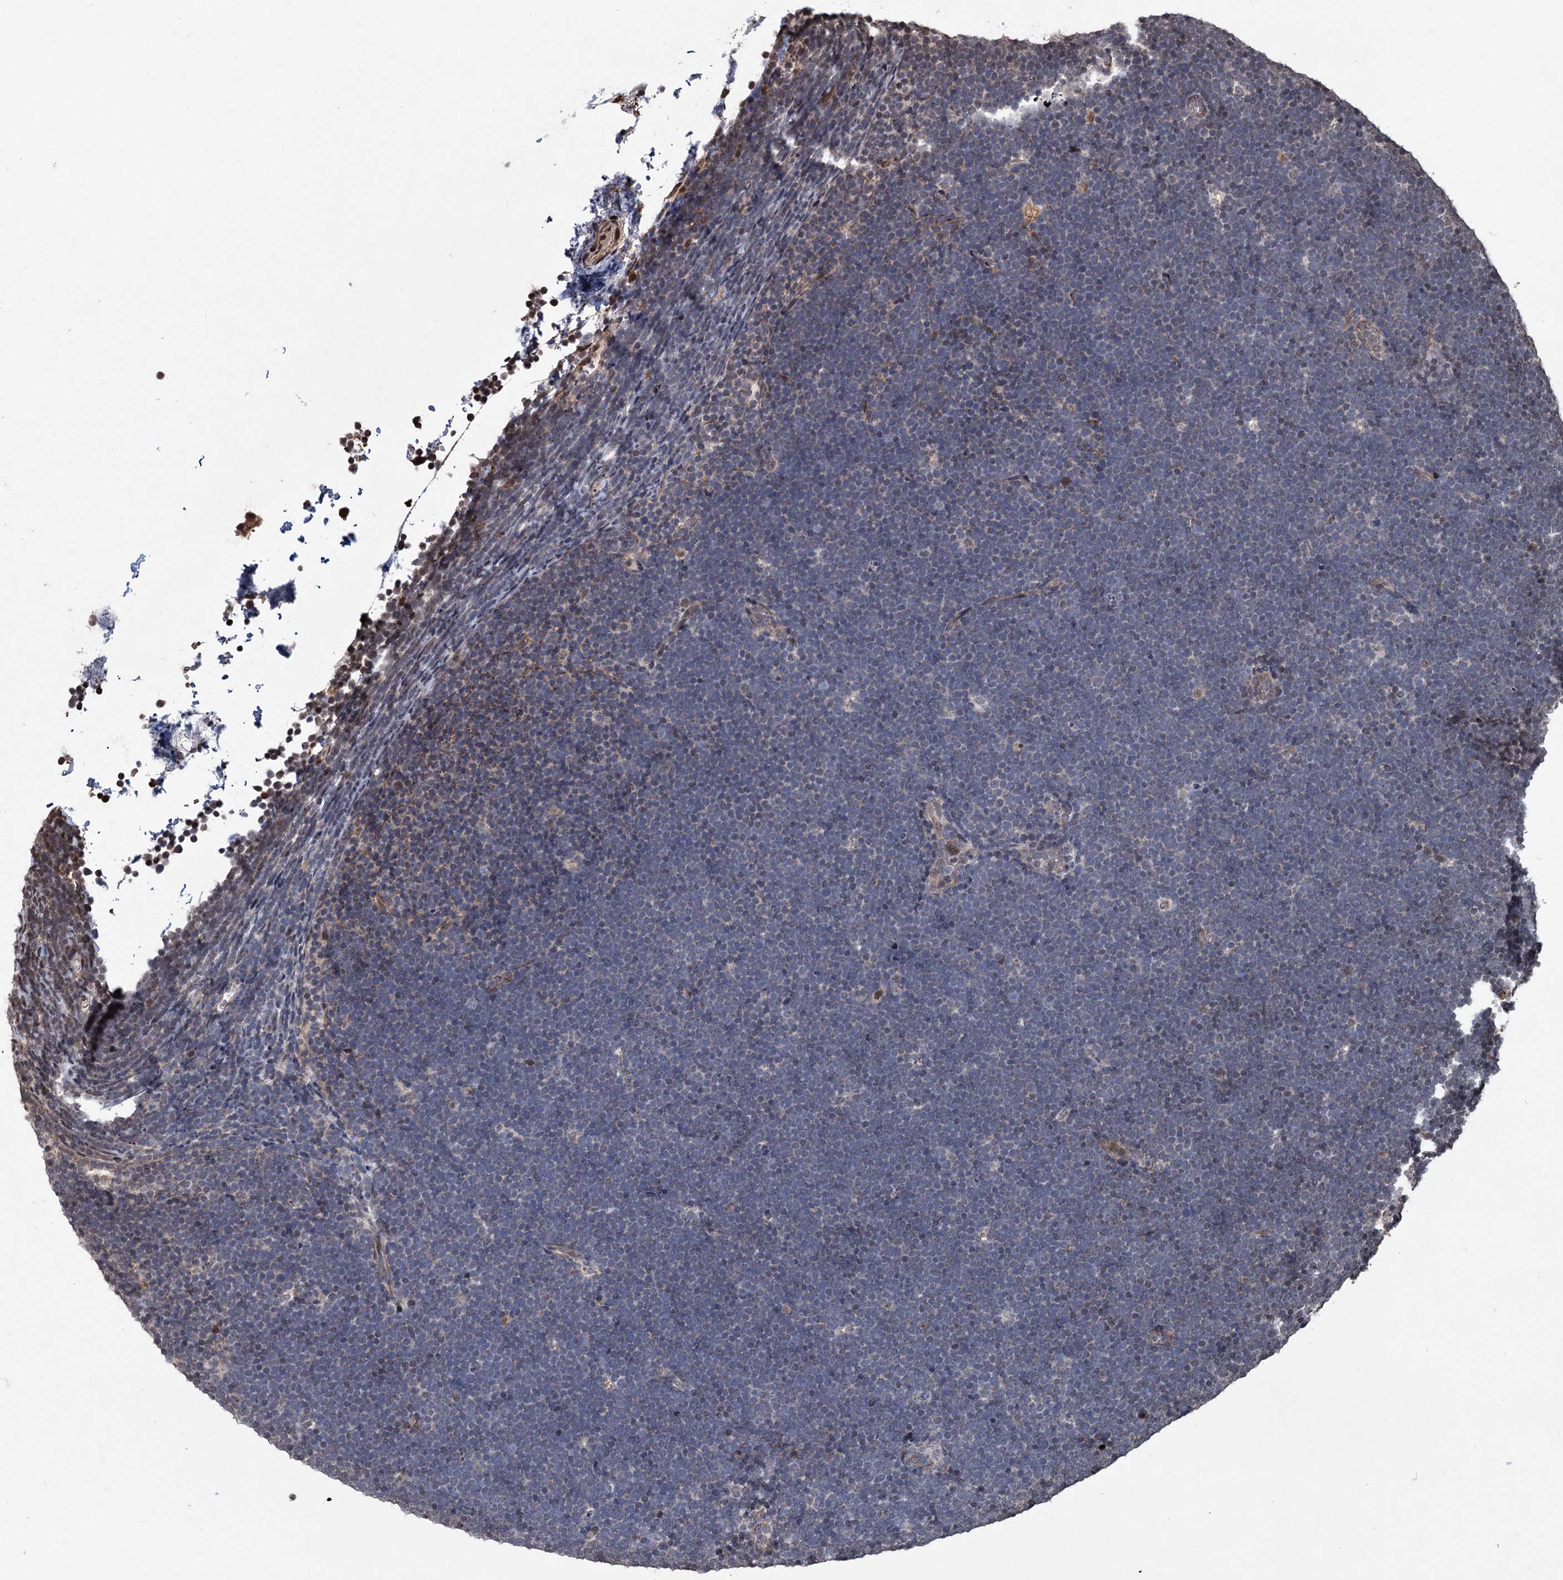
{"staining": {"intensity": "negative", "quantity": "none", "location": "none"}, "tissue": "lymphoma", "cell_type": "Tumor cells", "image_type": "cancer", "snomed": [{"axis": "morphology", "description": "Malignant lymphoma, non-Hodgkin's type, High grade"}, {"axis": "topography", "description": "Lymph node"}], "caption": "This is a image of immunohistochemistry (IHC) staining of malignant lymphoma, non-Hodgkin's type (high-grade), which shows no positivity in tumor cells.", "gene": "EYA4", "patient": {"sex": "male", "age": 13}}